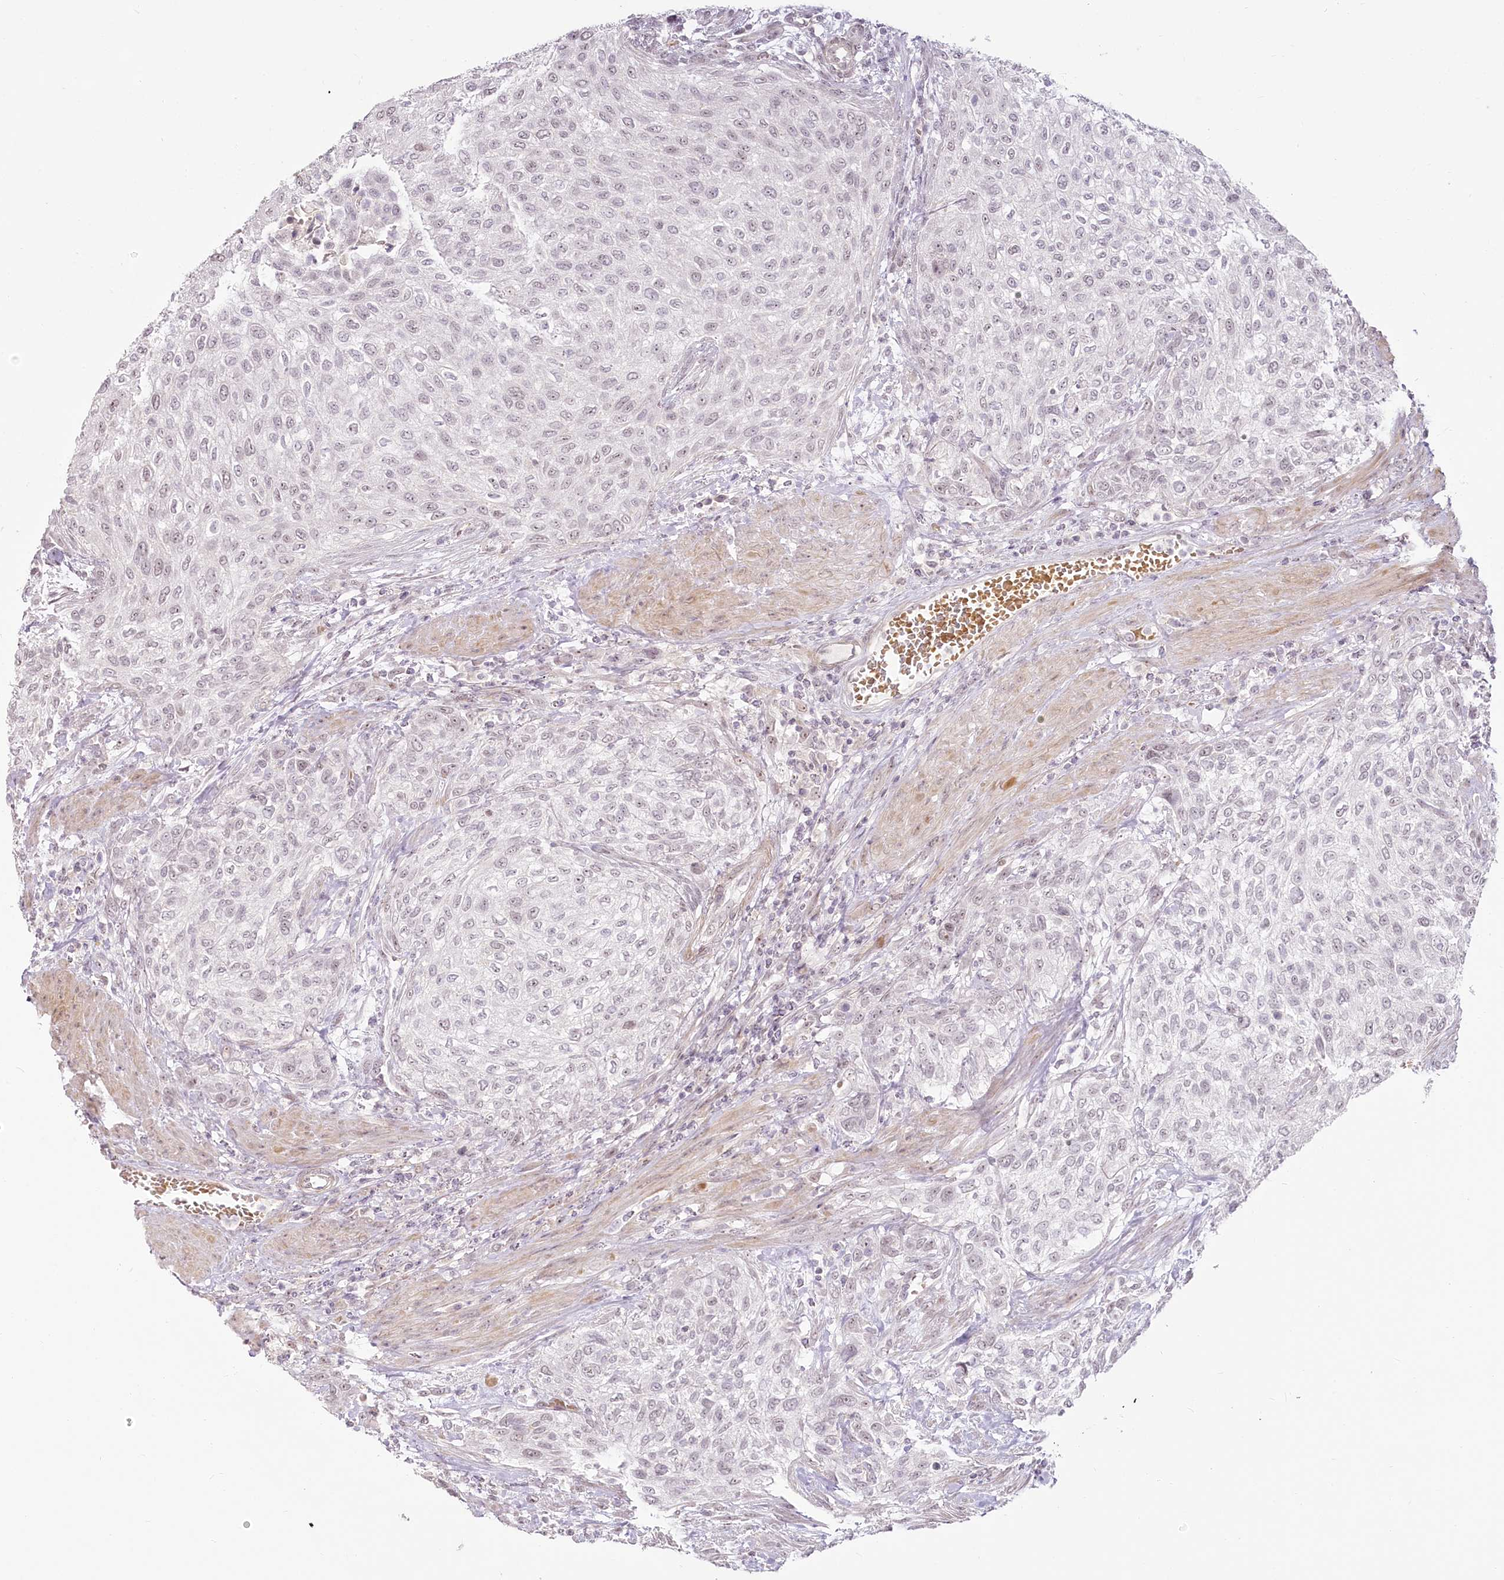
{"staining": {"intensity": "weak", "quantity": "25%-75%", "location": "nuclear"}, "tissue": "urothelial cancer", "cell_type": "Tumor cells", "image_type": "cancer", "snomed": [{"axis": "morphology", "description": "Urothelial carcinoma, High grade"}, {"axis": "topography", "description": "Urinary bladder"}], "caption": "There is low levels of weak nuclear staining in tumor cells of urothelial carcinoma (high-grade), as demonstrated by immunohistochemical staining (brown color).", "gene": "EXOSC7", "patient": {"sex": "male", "age": 35}}